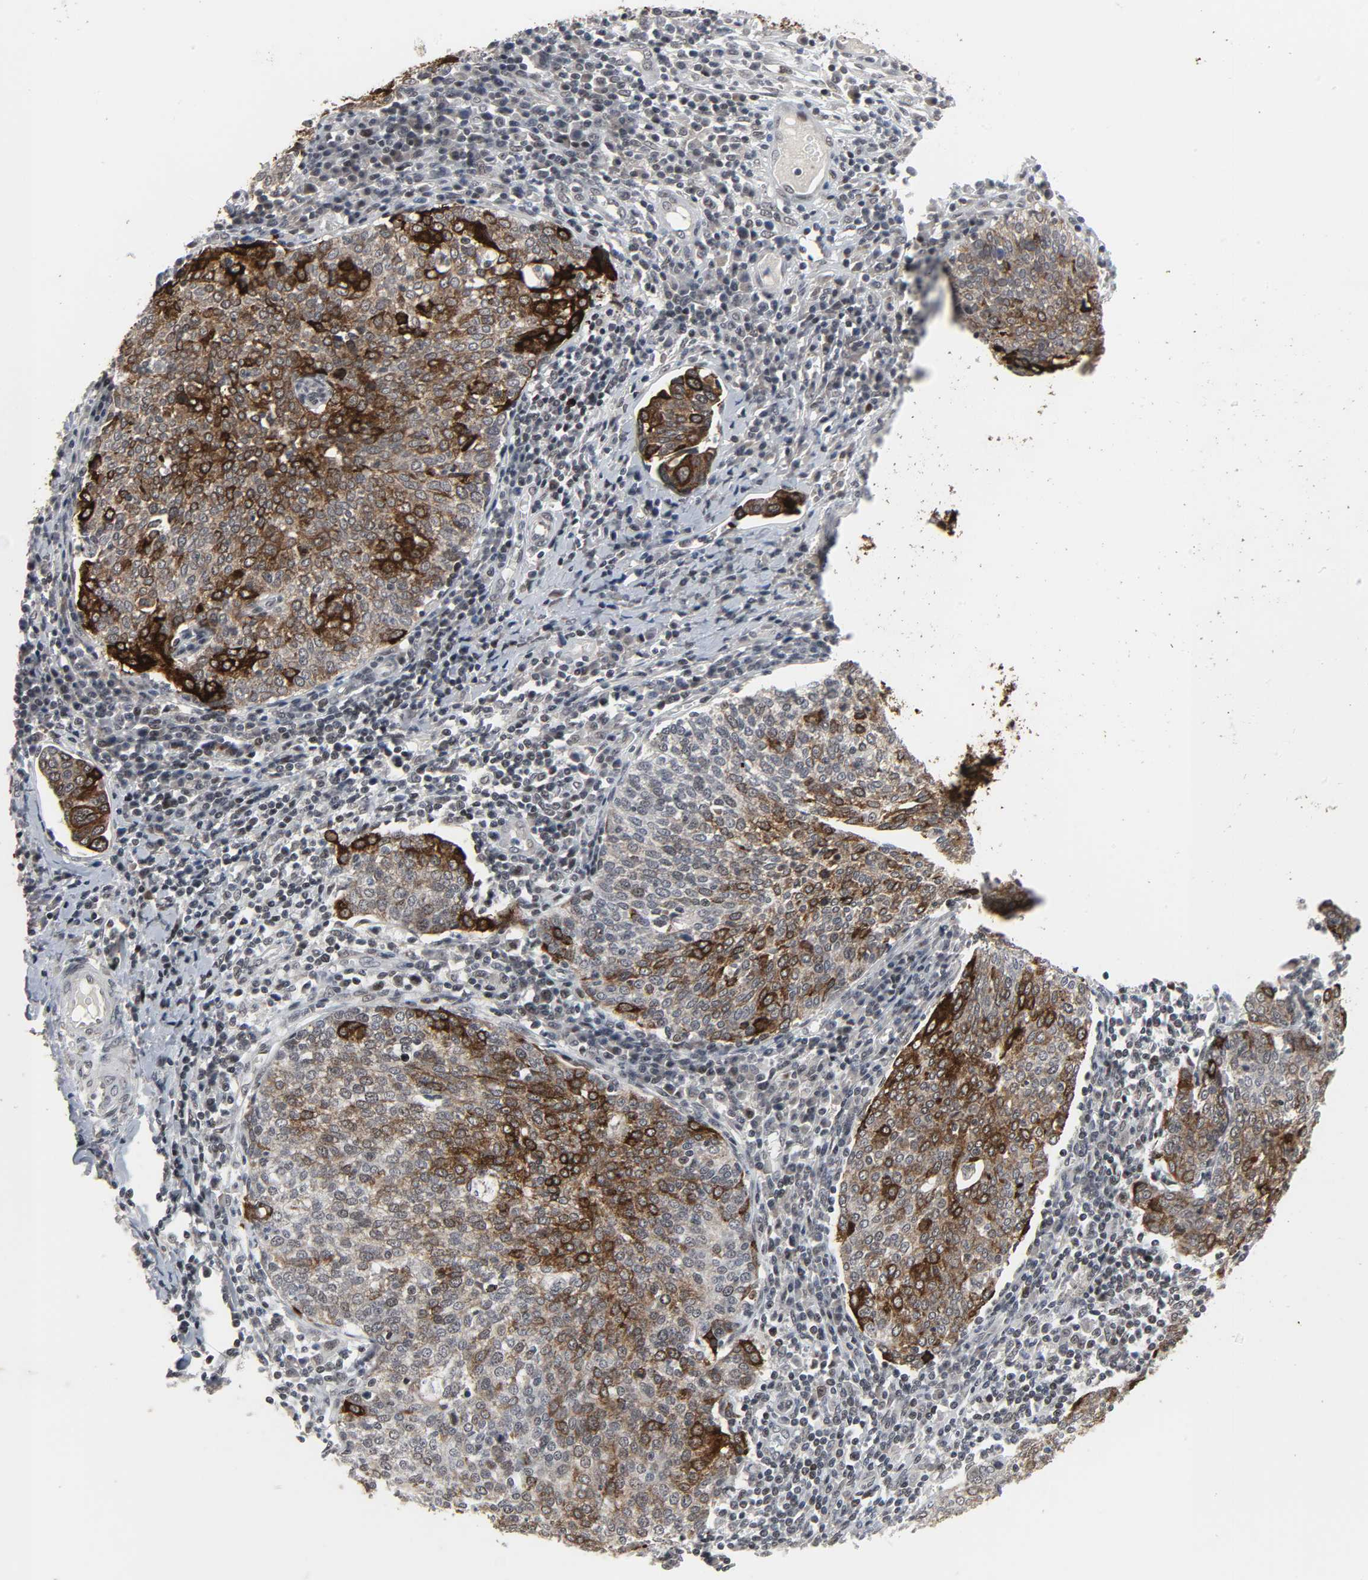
{"staining": {"intensity": "strong", "quantity": ">75%", "location": "cytoplasmic/membranous"}, "tissue": "cervical cancer", "cell_type": "Tumor cells", "image_type": "cancer", "snomed": [{"axis": "morphology", "description": "Squamous cell carcinoma, NOS"}, {"axis": "topography", "description": "Cervix"}], "caption": "Protein expression analysis of cervical squamous cell carcinoma shows strong cytoplasmic/membranous staining in about >75% of tumor cells.", "gene": "MUC1", "patient": {"sex": "female", "age": 40}}